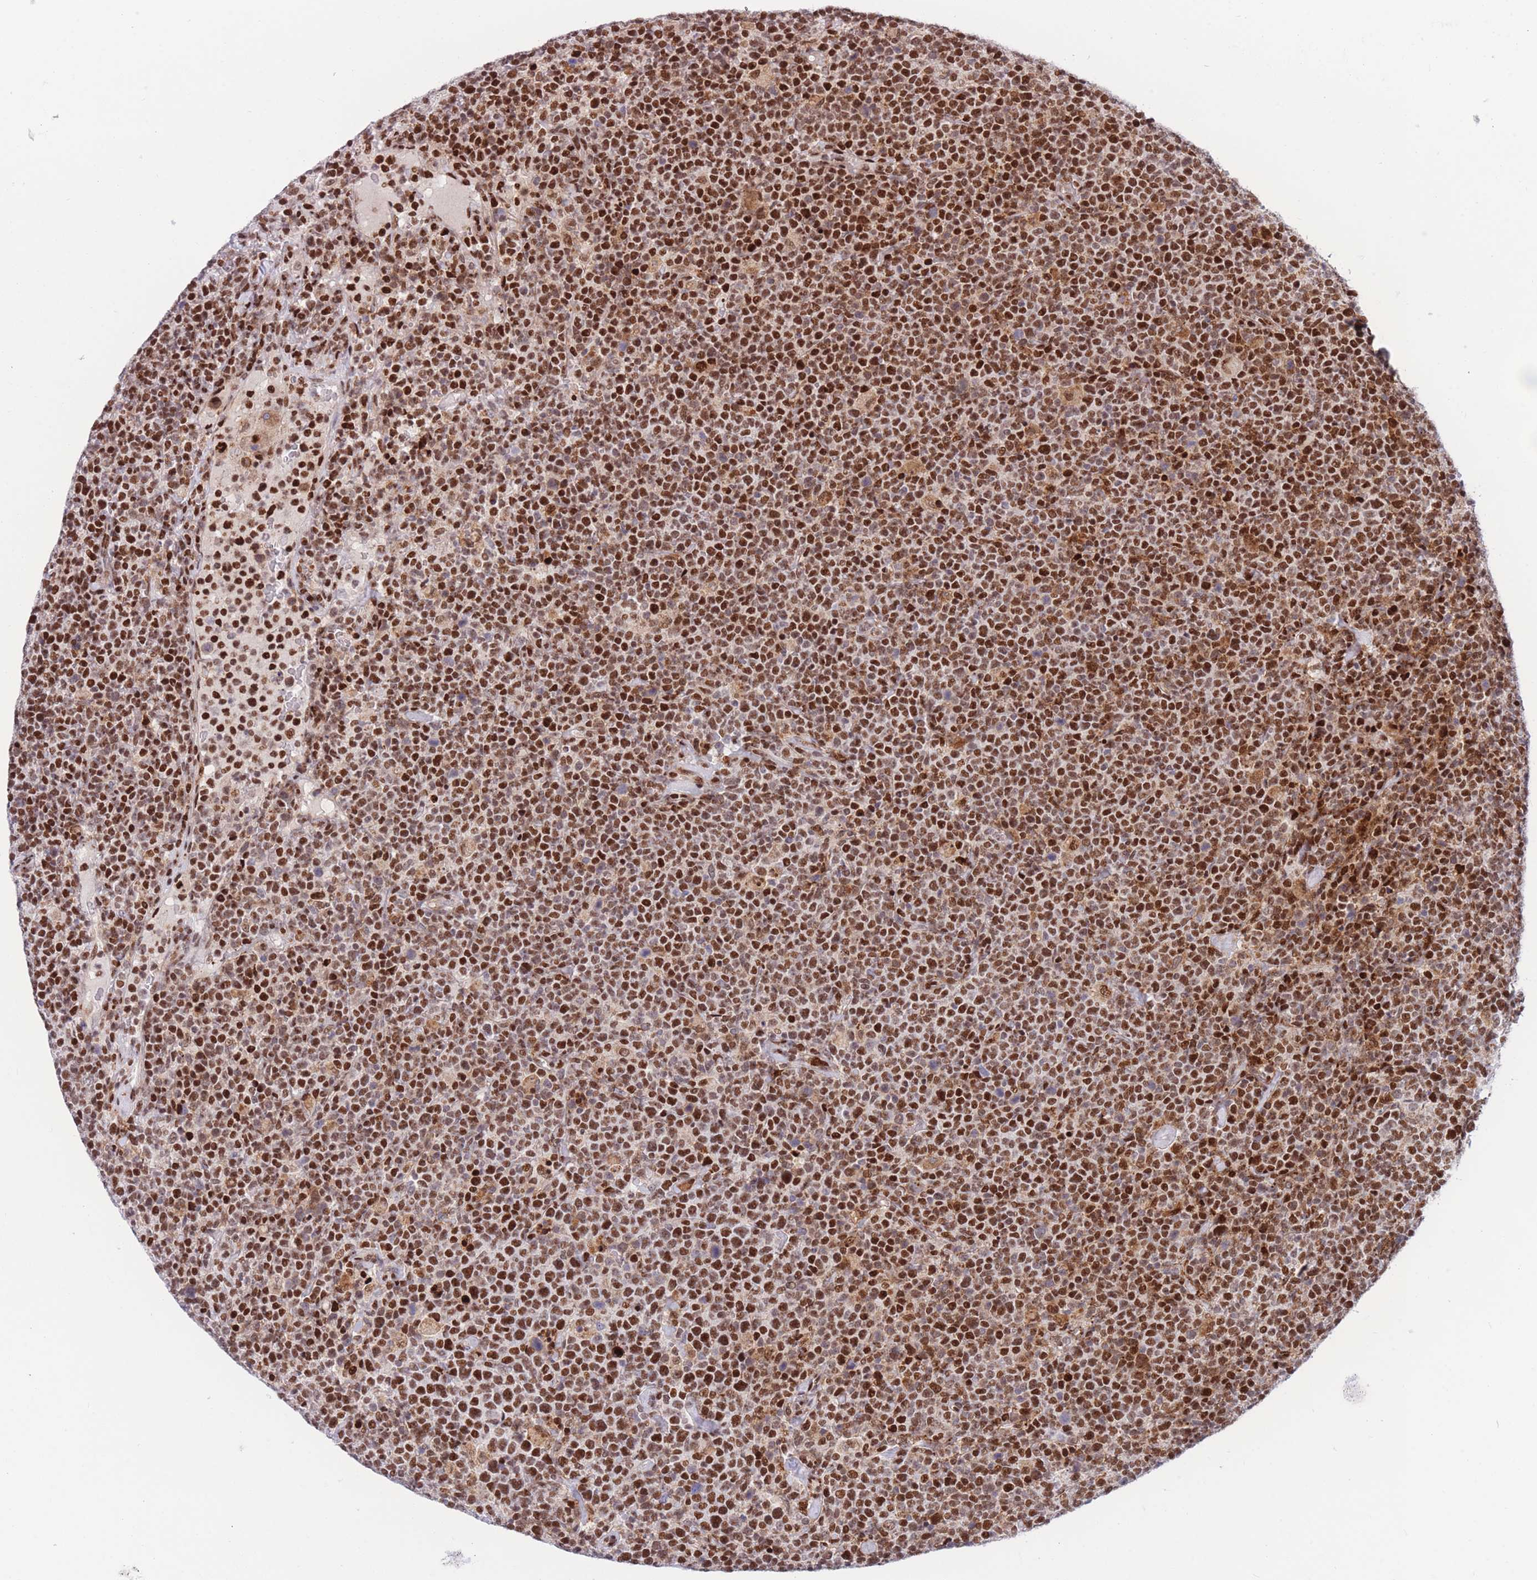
{"staining": {"intensity": "strong", "quantity": ">75%", "location": "nuclear"}, "tissue": "lymphoma", "cell_type": "Tumor cells", "image_type": "cancer", "snomed": [{"axis": "morphology", "description": "Malignant lymphoma, non-Hodgkin's type, High grade"}, {"axis": "topography", "description": "Lymph node"}], "caption": "Protein expression analysis of malignant lymphoma, non-Hodgkin's type (high-grade) demonstrates strong nuclear expression in approximately >75% of tumor cells.", "gene": "DNAJC3", "patient": {"sex": "male", "age": 61}}